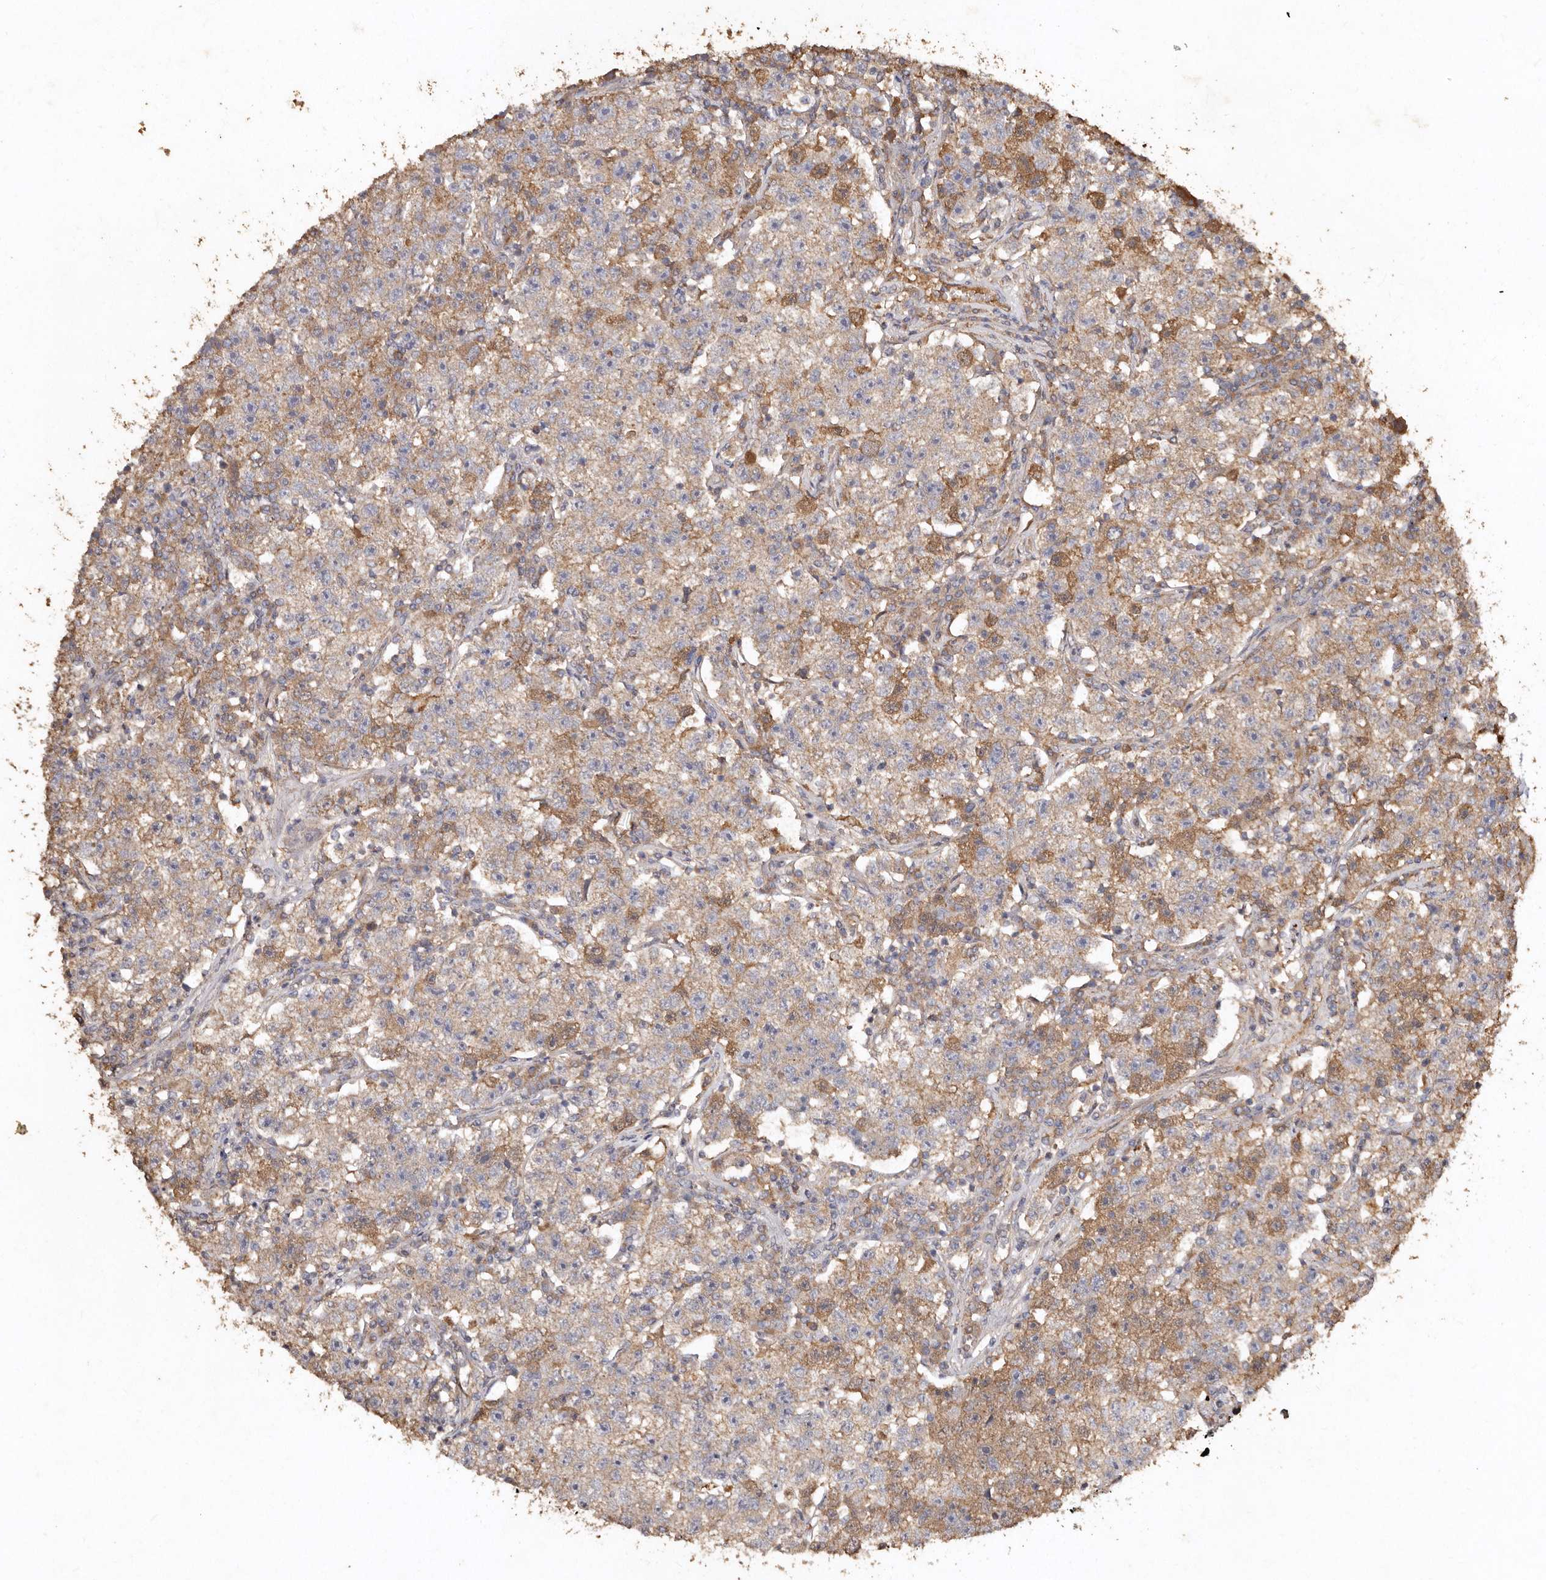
{"staining": {"intensity": "weak", "quantity": ">75%", "location": "cytoplasmic/membranous"}, "tissue": "testis cancer", "cell_type": "Tumor cells", "image_type": "cancer", "snomed": [{"axis": "morphology", "description": "Seminoma, NOS"}, {"axis": "topography", "description": "Testis"}], "caption": "Immunohistochemistry histopathology image of testis cancer (seminoma) stained for a protein (brown), which reveals low levels of weak cytoplasmic/membranous positivity in about >75% of tumor cells.", "gene": "FARS2", "patient": {"sex": "male", "age": 22}}